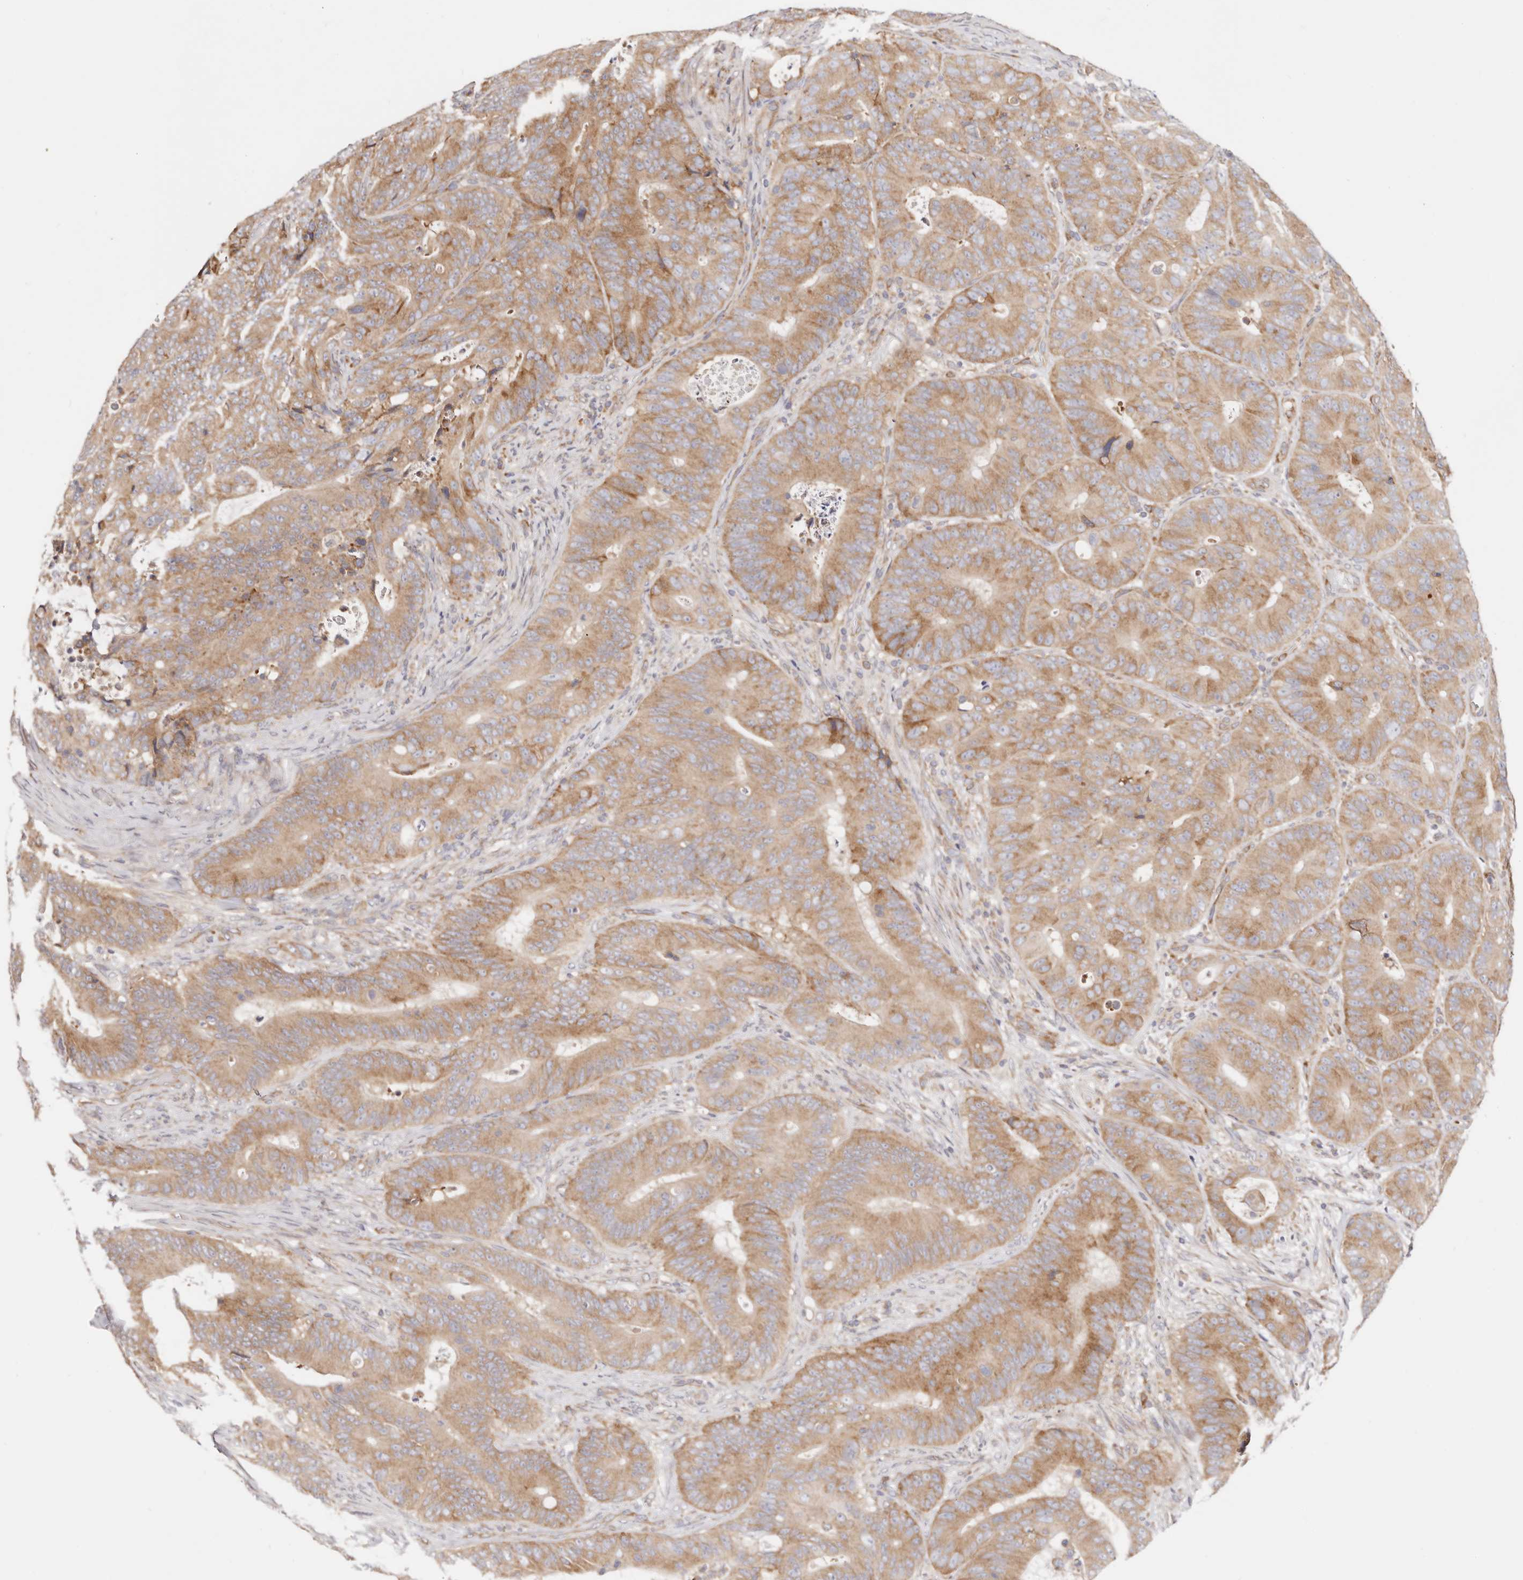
{"staining": {"intensity": "moderate", "quantity": ">75%", "location": "cytoplasmic/membranous"}, "tissue": "colorectal cancer", "cell_type": "Tumor cells", "image_type": "cancer", "snomed": [{"axis": "morphology", "description": "Adenocarcinoma, NOS"}, {"axis": "topography", "description": "Colon"}], "caption": "IHC staining of colorectal adenocarcinoma, which reveals medium levels of moderate cytoplasmic/membranous positivity in about >75% of tumor cells indicating moderate cytoplasmic/membranous protein expression. The staining was performed using DAB (brown) for protein detection and nuclei were counterstained in hematoxylin (blue).", "gene": "GNA13", "patient": {"sex": "male", "age": 83}}